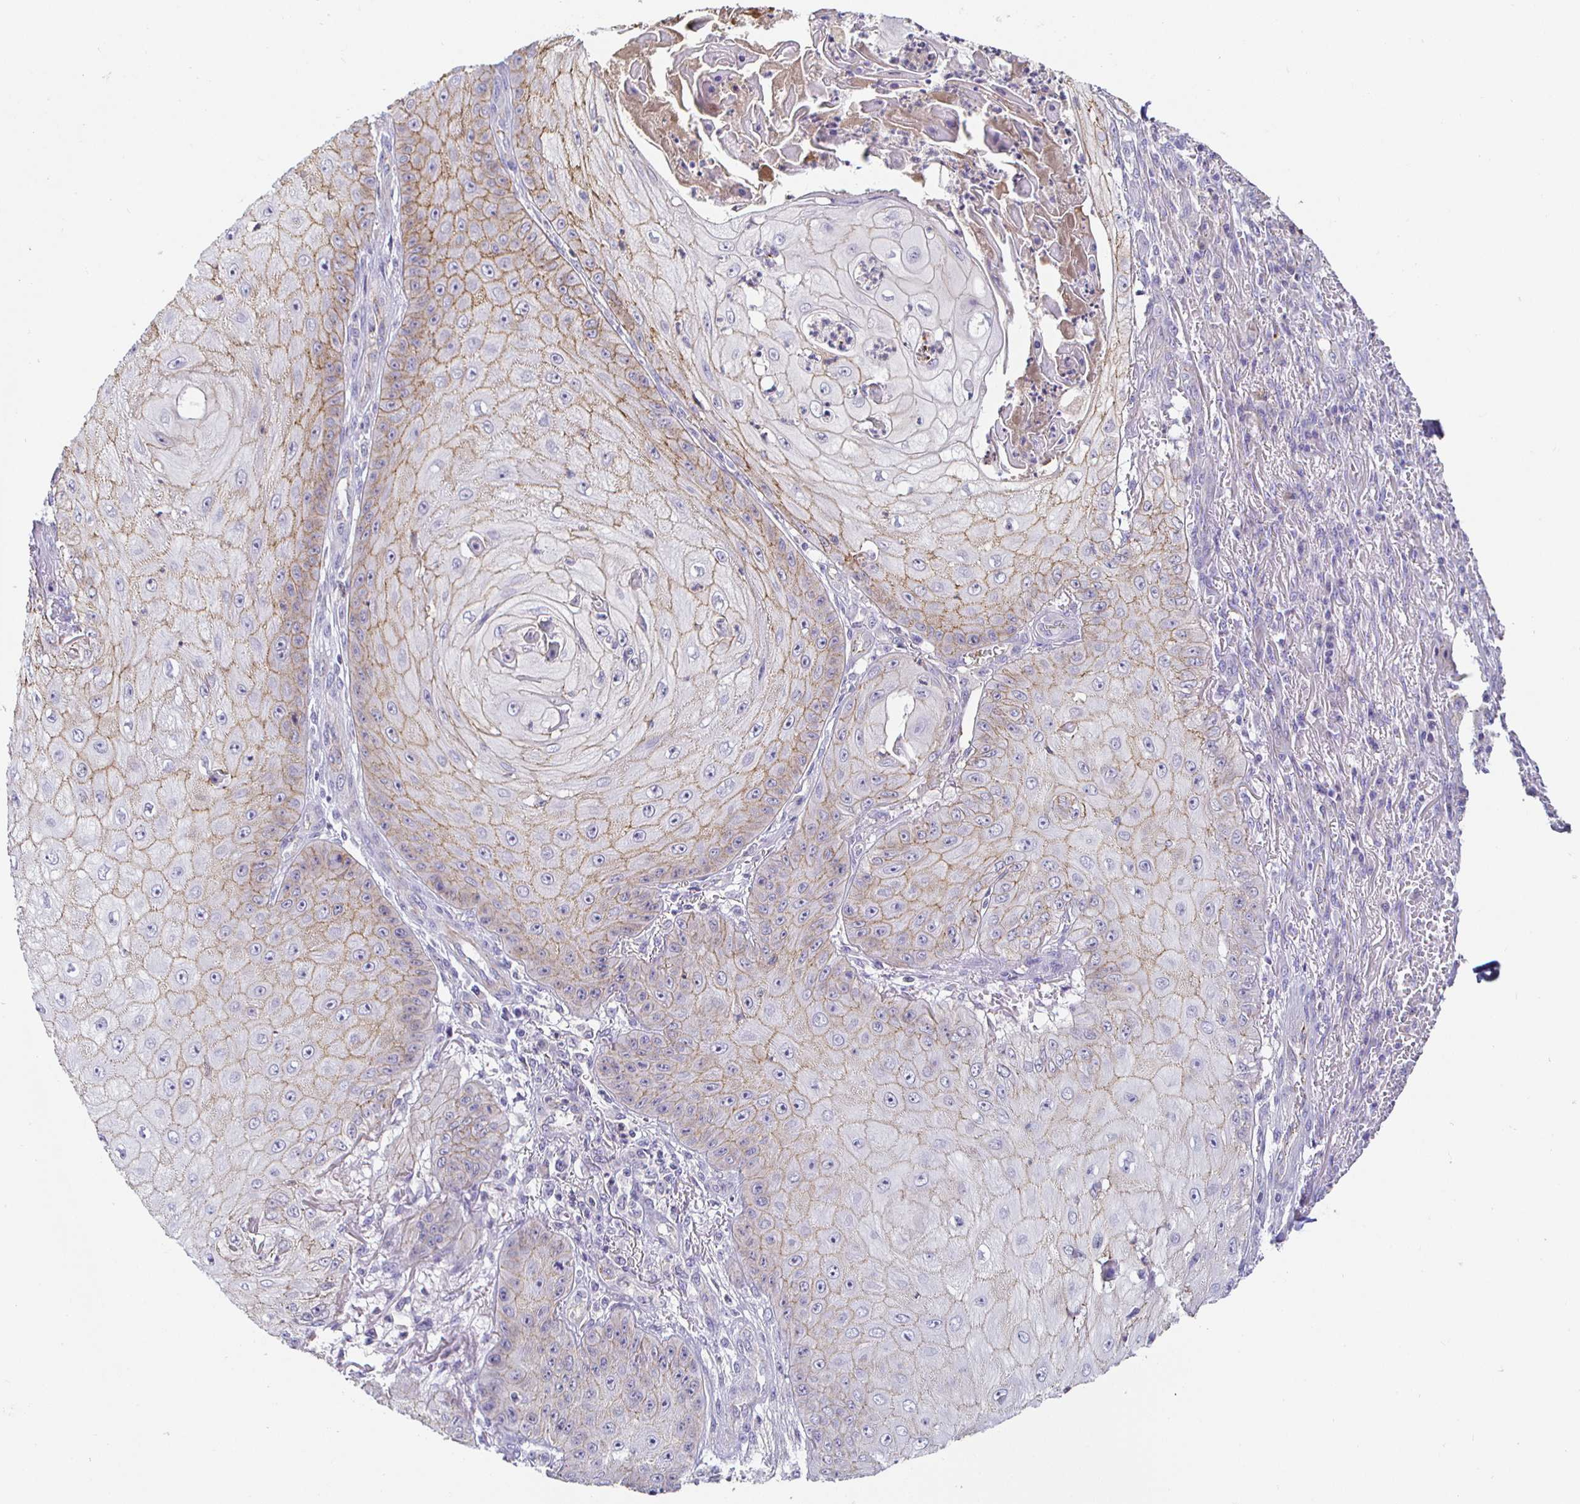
{"staining": {"intensity": "moderate", "quantity": "25%-75%", "location": "cytoplasmic/membranous"}, "tissue": "skin cancer", "cell_type": "Tumor cells", "image_type": "cancer", "snomed": [{"axis": "morphology", "description": "Squamous cell carcinoma, NOS"}, {"axis": "topography", "description": "Skin"}], "caption": "This is an image of IHC staining of skin cancer (squamous cell carcinoma), which shows moderate expression in the cytoplasmic/membranous of tumor cells.", "gene": "PIWIL3", "patient": {"sex": "male", "age": 70}}